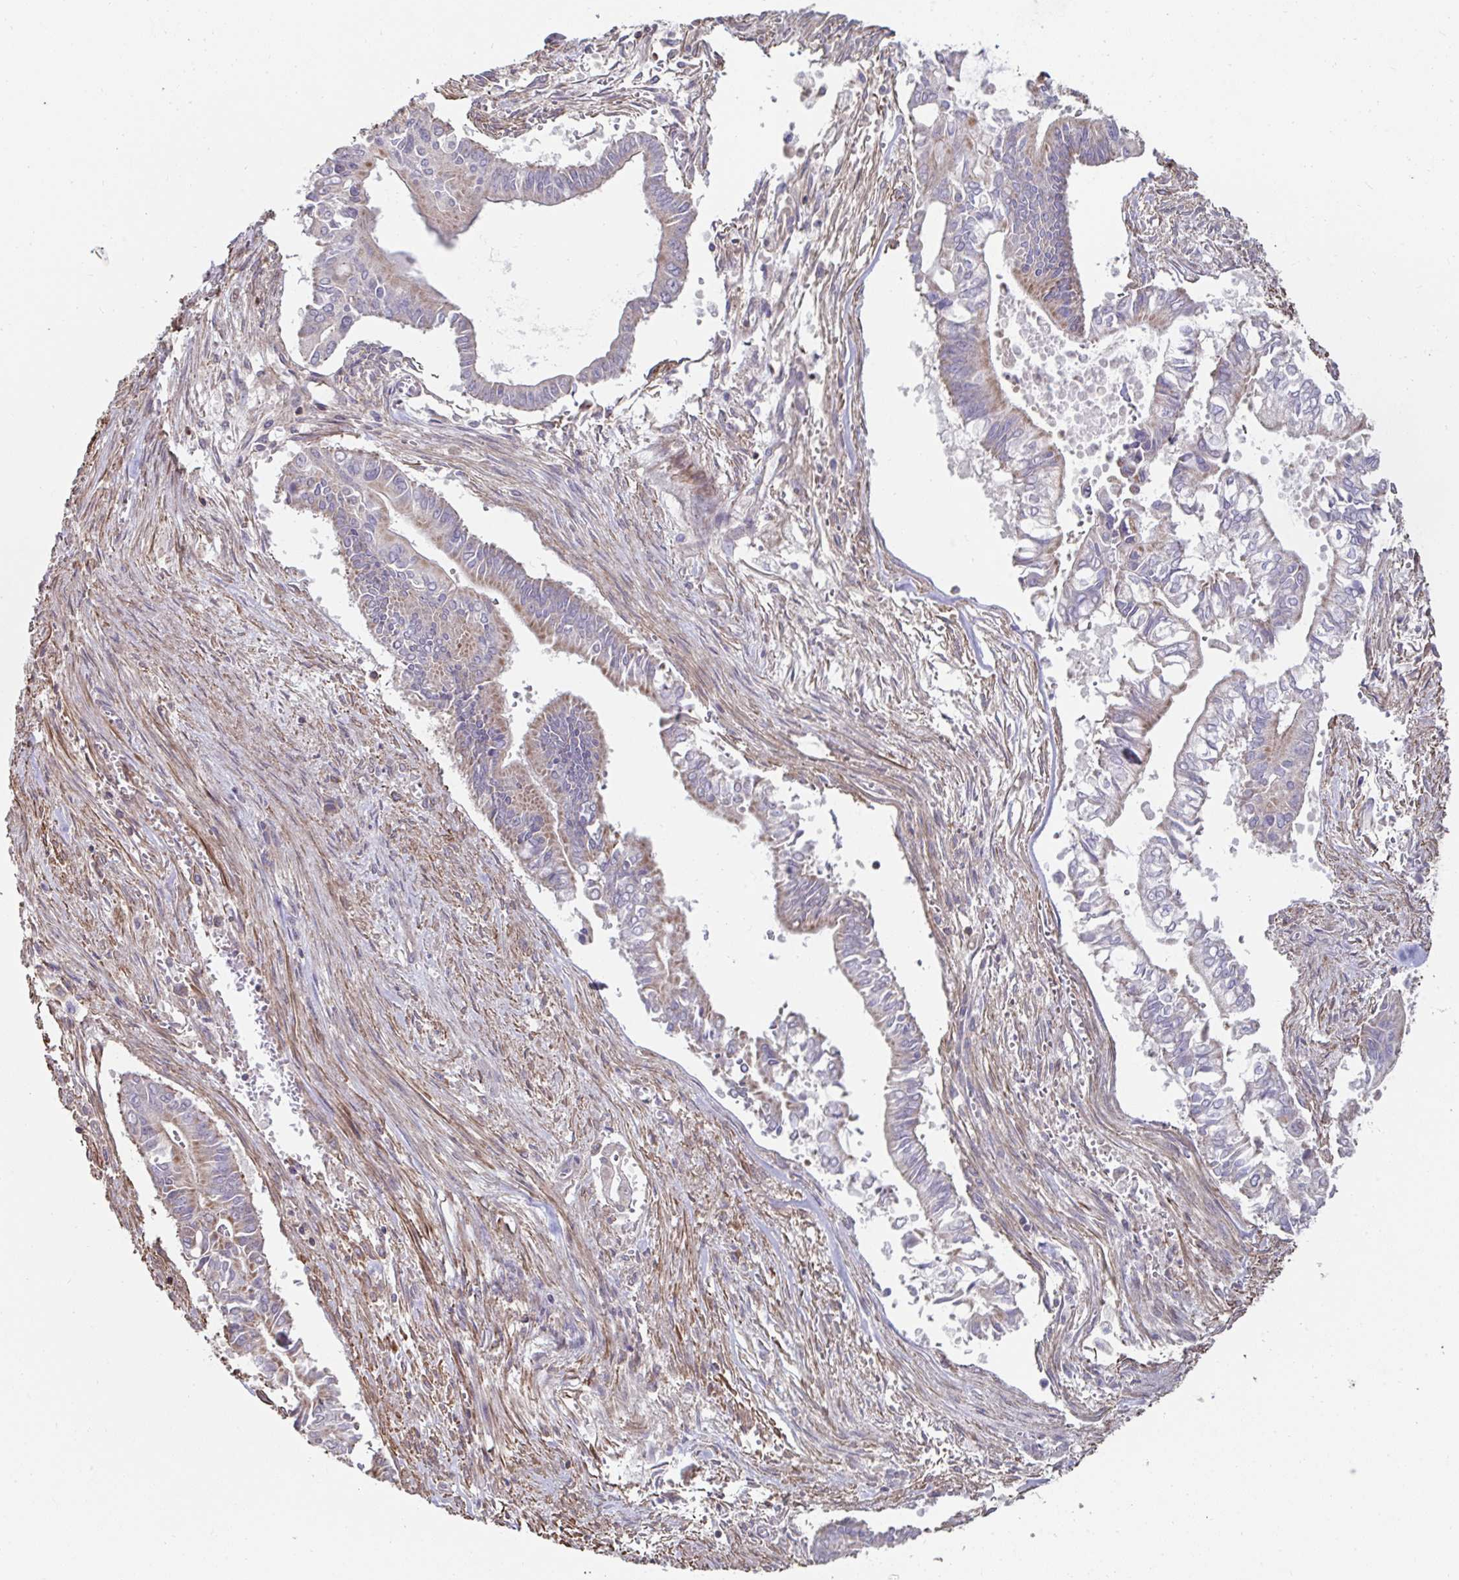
{"staining": {"intensity": "moderate", "quantity": "25%-75%", "location": "cytoplasmic/membranous"}, "tissue": "pancreatic cancer", "cell_type": "Tumor cells", "image_type": "cancer", "snomed": [{"axis": "morphology", "description": "Adenocarcinoma, NOS"}, {"axis": "topography", "description": "Pancreas"}], "caption": "High-power microscopy captured an immunohistochemistry micrograph of pancreatic cancer (adenocarcinoma), revealing moderate cytoplasmic/membranous staining in about 25%-75% of tumor cells. (DAB IHC, brown staining for protein, blue staining for nuclei).", "gene": "DZANK1", "patient": {"sex": "male", "age": 68}}